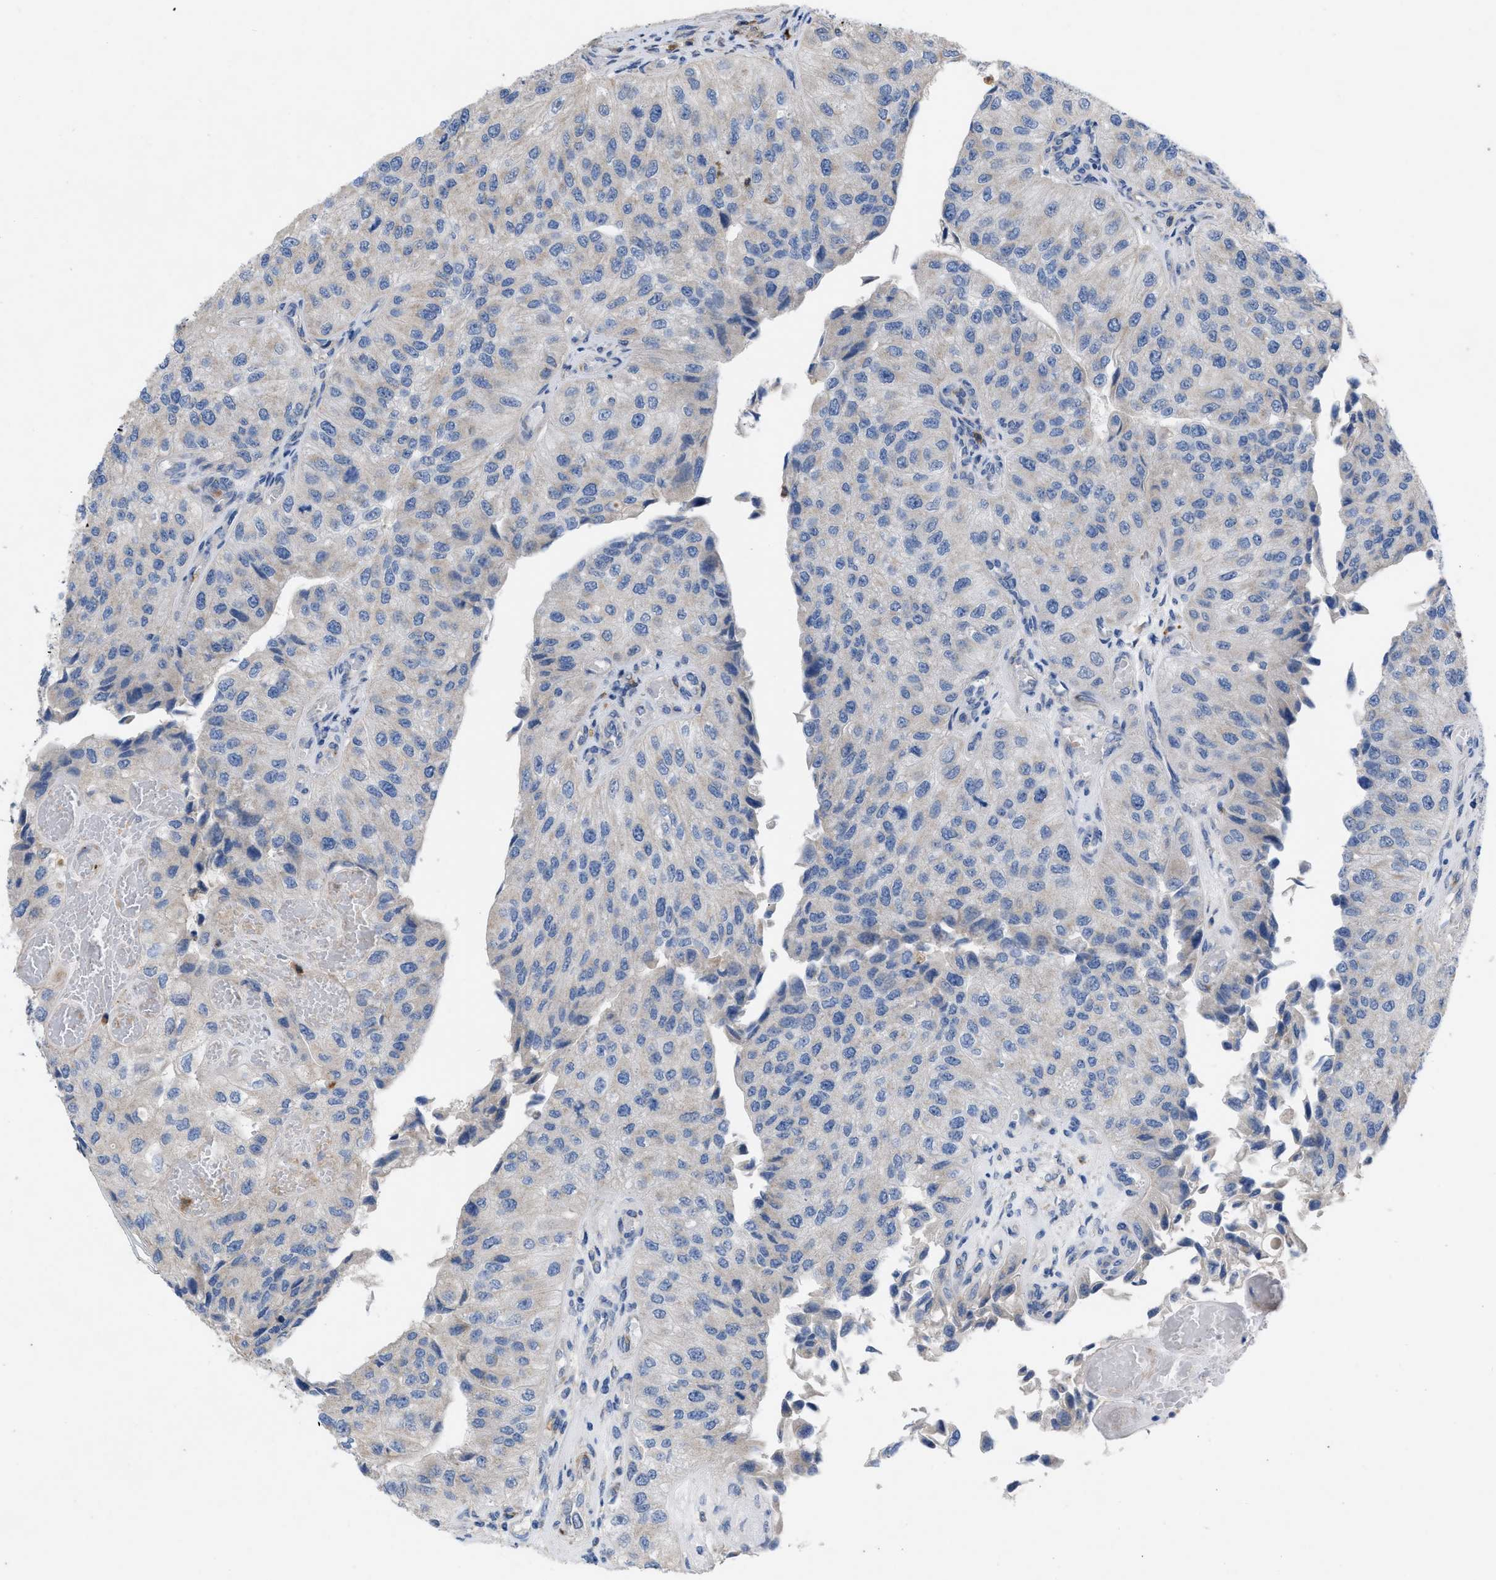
{"staining": {"intensity": "negative", "quantity": "none", "location": "none"}, "tissue": "urothelial cancer", "cell_type": "Tumor cells", "image_type": "cancer", "snomed": [{"axis": "morphology", "description": "Urothelial carcinoma, High grade"}, {"axis": "topography", "description": "Kidney"}, {"axis": "topography", "description": "Urinary bladder"}], "caption": "Tumor cells are negative for brown protein staining in urothelial cancer.", "gene": "PLPPR5", "patient": {"sex": "male", "age": 77}}